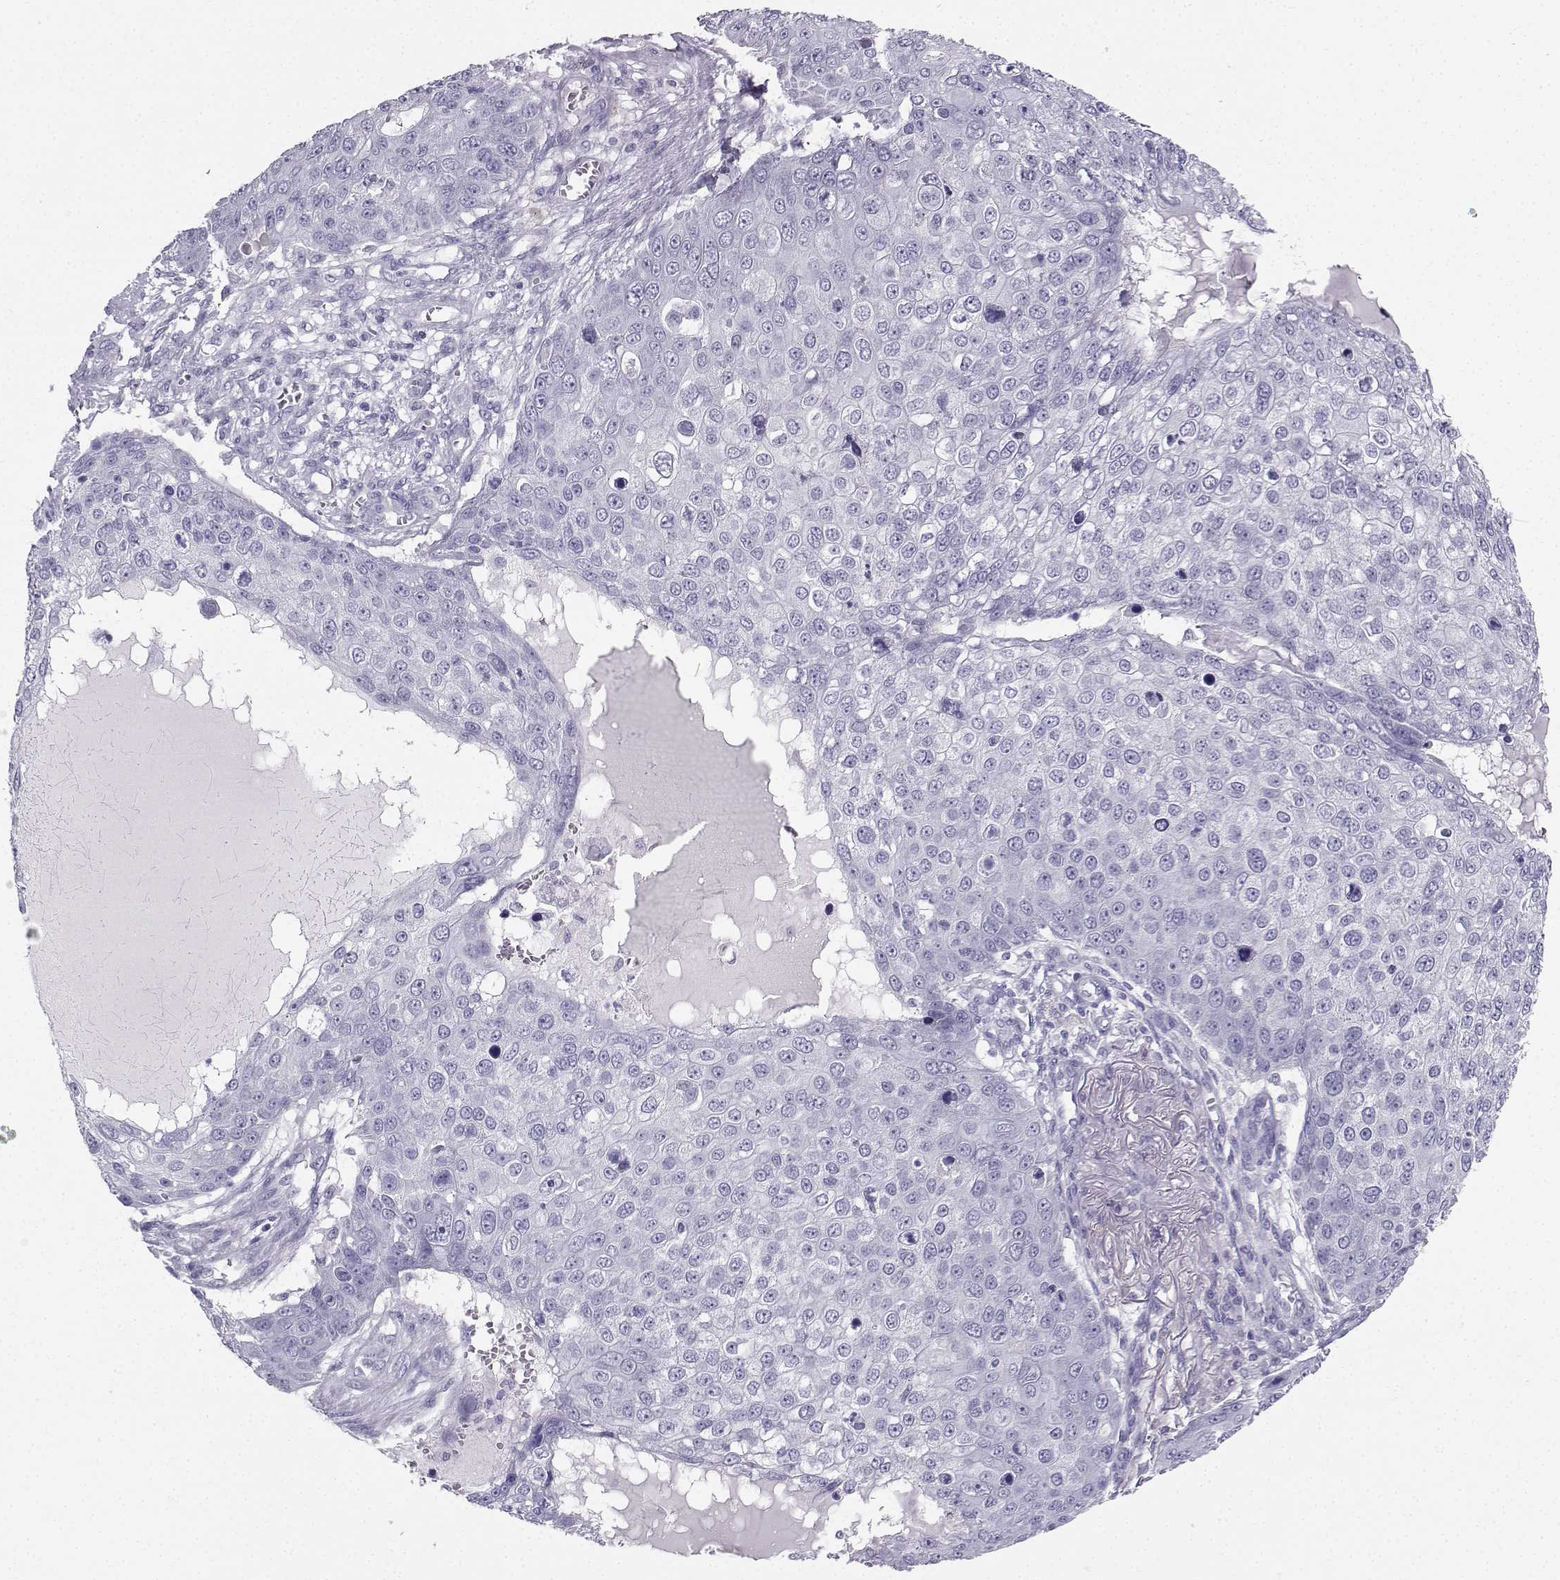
{"staining": {"intensity": "negative", "quantity": "none", "location": "none"}, "tissue": "skin cancer", "cell_type": "Tumor cells", "image_type": "cancer", "snomed": [{"axis": "morphology", "description": "Squamous cell carcinoma, NOS"}, {"axis": "topography", "description": "Skin"}], "caption": "Immunohistochemistry (IHC) micrograph of neoplastic tissue: skin cancer (squamous cell carcinoma) stained with DAB shows no significant protein staining in tumor cells.", "gene": "IQCD", "patient": {"sex": "male", "age": 71}}